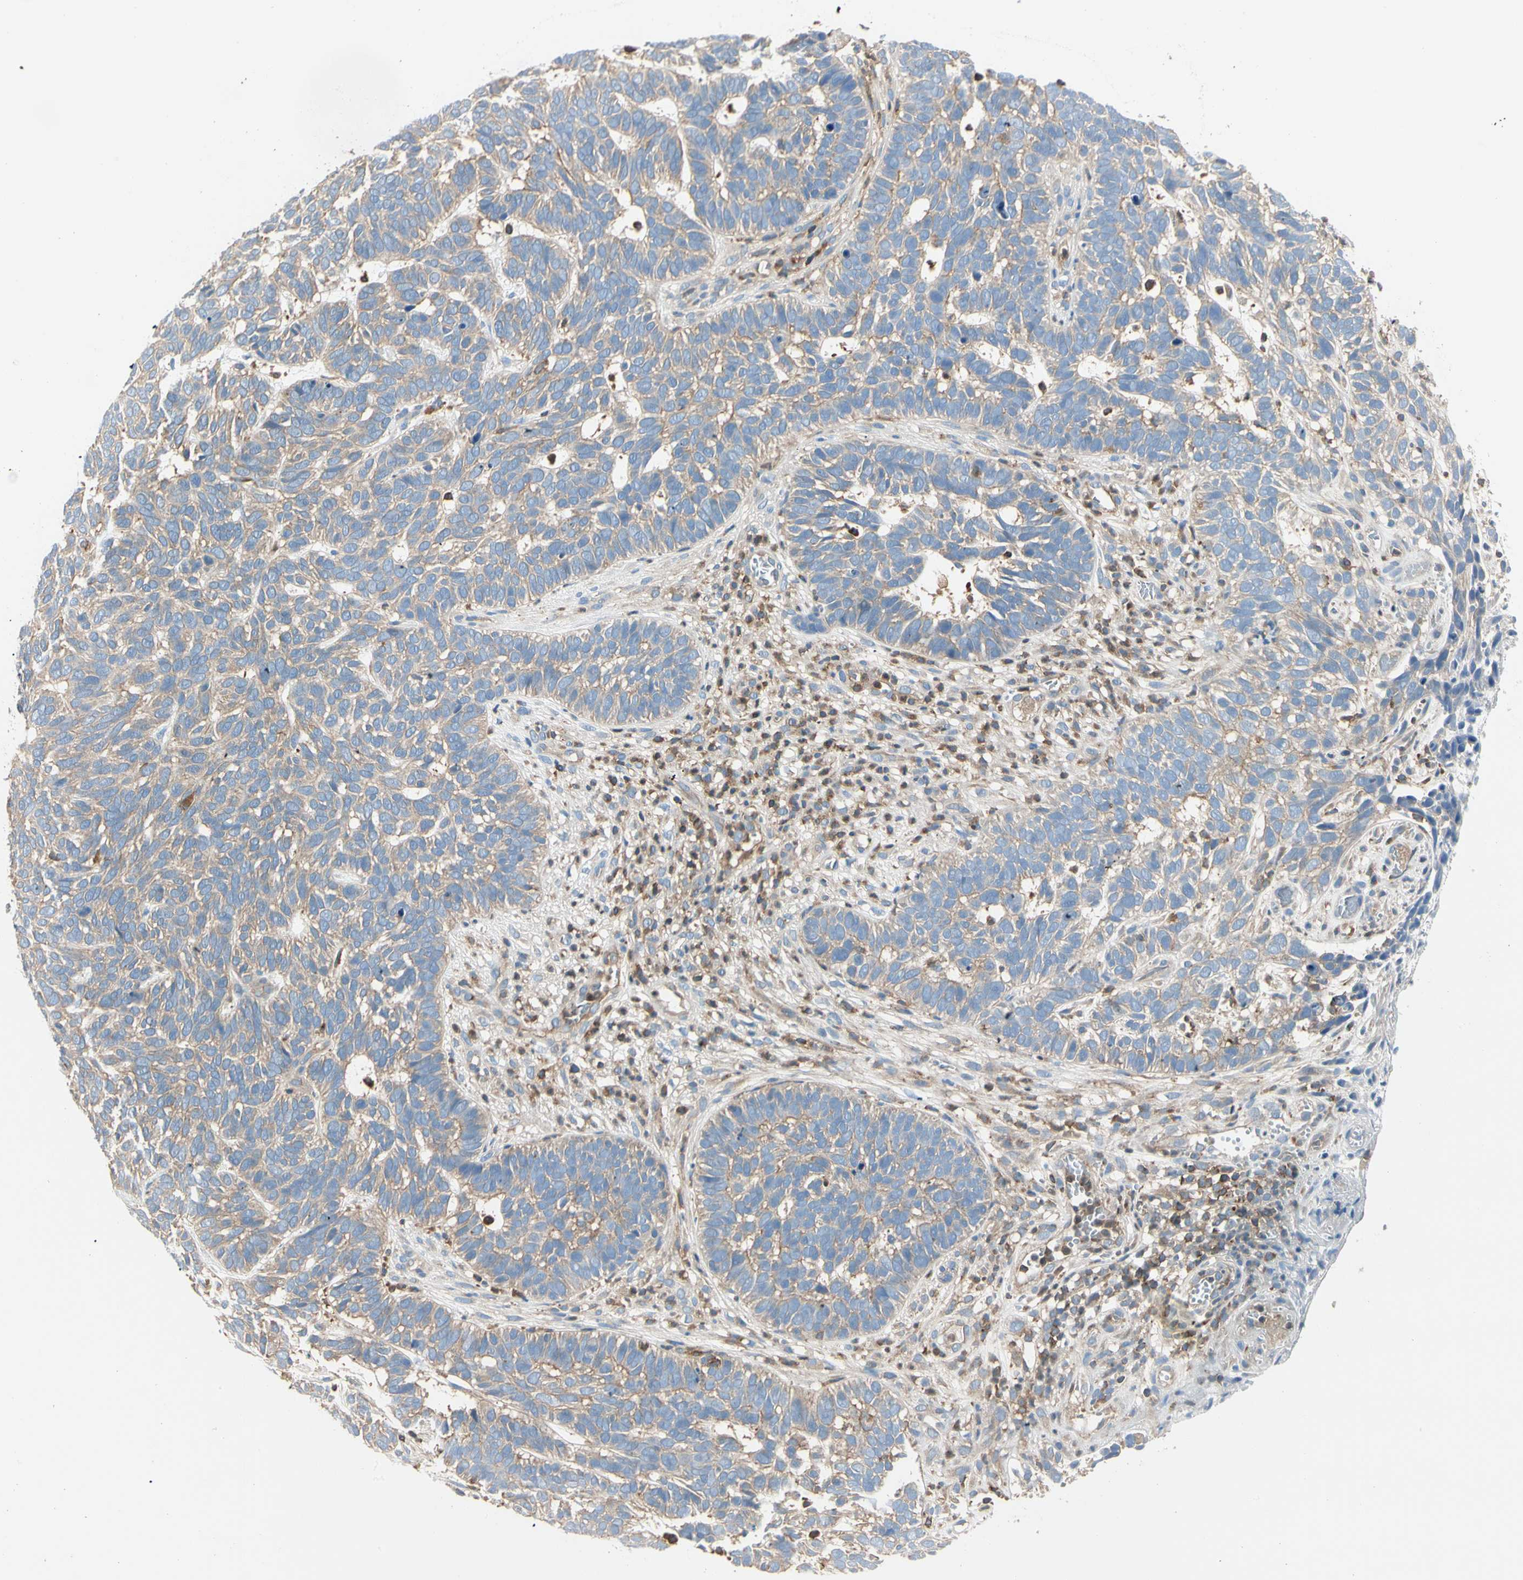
{"staining": {"intensity": "weak", "quantity": ">75%", "location": "cytoplasmic/membranous"}, "tissue": "skin cancer", "cell_type": "Tumor cells", "image_type": "cancer", "snomed": [{"axis": "morphology", "description": "Basal cell carcinoma"}, {"axis": "topography", "description": "Skin"}], "caption": "Weak cytoplasmic/membranous expression for a protein is identified in about >75% of tumor cells of skin basal cell carcinoma using immunohistochemistry.", "gene": "CAPZA2", "patient": {"sex": "male", "age": 87}}